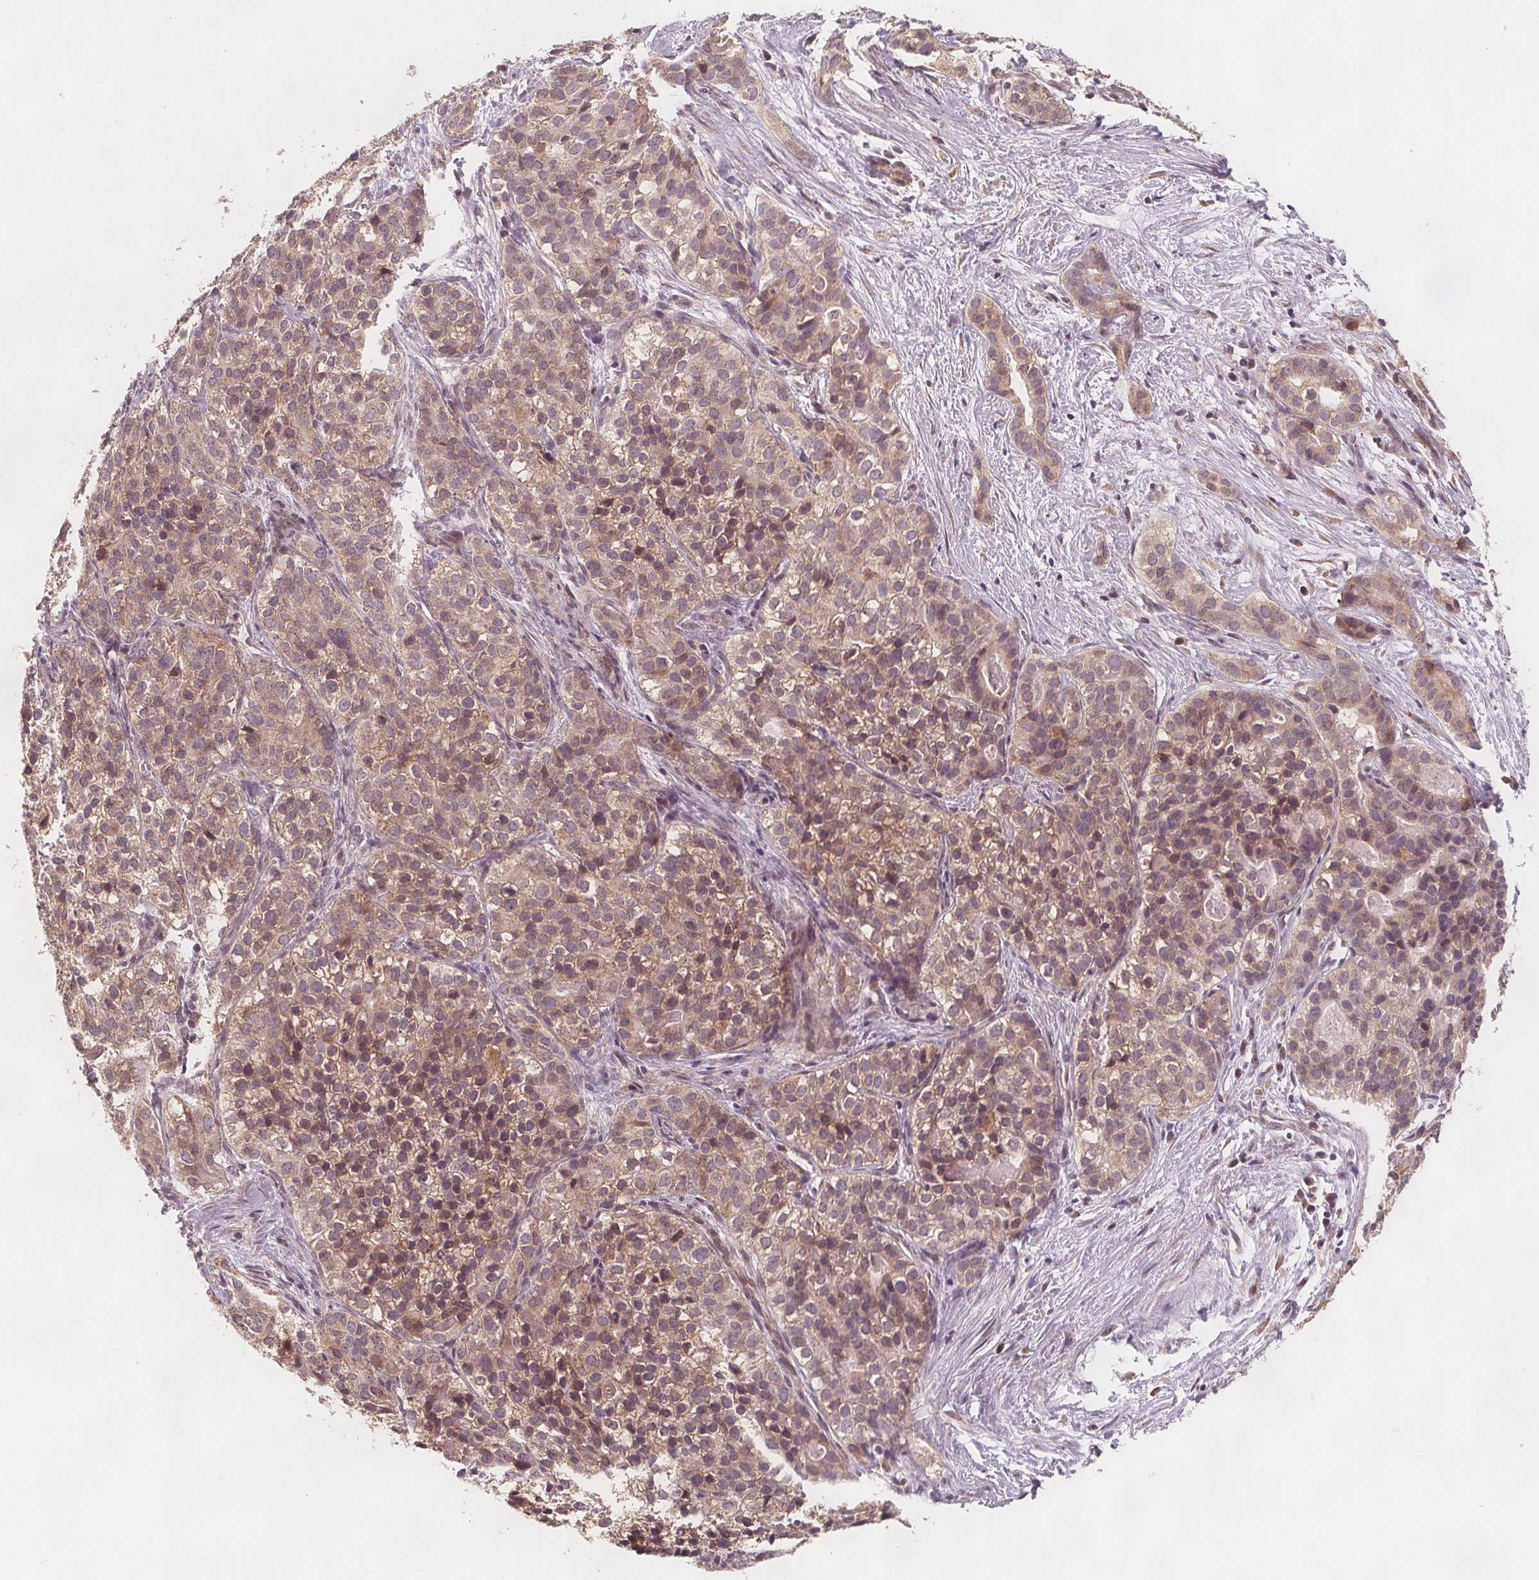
{"staining": {"intensity": "weak", "quantity": "25%-75%", "location": "cytoplasmic/membranous"}, "tissue": "liver cancer", "cell_type": "Tumor cells", "image_type": "cancer", "snomed": [{"axis": "morphology", "description": "Cholangiocarcinoma"}, {"axis": "topography", "description": "Liver"}], "caption": "Cholangiocarcinoma (liver) stained for a protein (brown) displays weak cytoplasmic/membranous positive expression in about 25%-75% of tumor cells.", "gene": "NCSTN", "patient": {"sex": "male", "age": 56}}